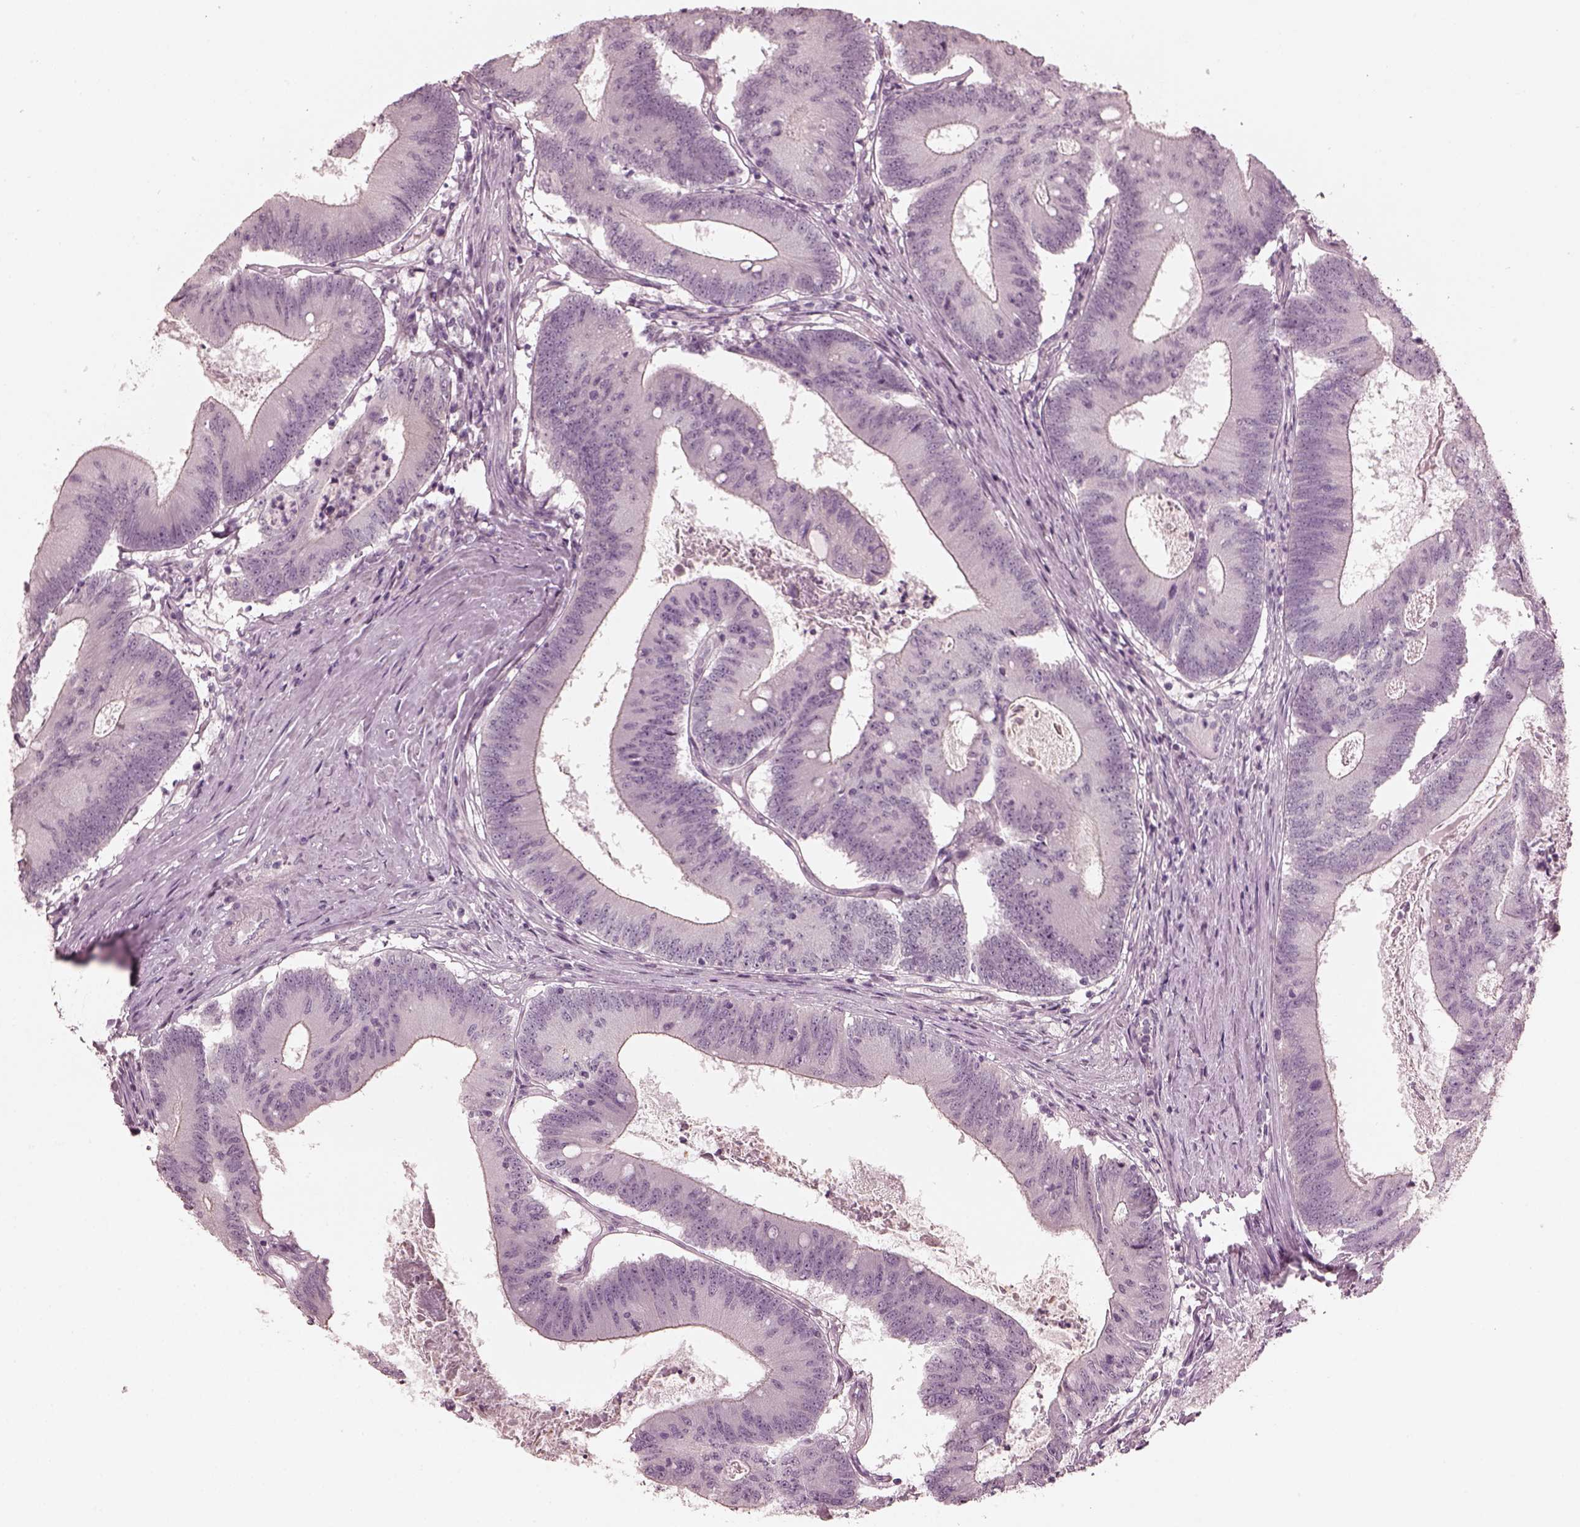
{"staining": {"intensity": "negative", "quantity": "none", "location": "none"}, "tissue": "colorectal cancer", "cell_type": "Tumor cells", "image_type": "cancer", "snomed": [{"axis": "morphology", "description": "Adenocarcinoma, NOS"}, {"axis": "topography", "description": "Colon"}], "caption": "IHC of human colorectal adenocarcinoma demonstrates no staining in tumor cells.", "gene": "OPTC", "patient": {"sex": "female", "age": 70}}